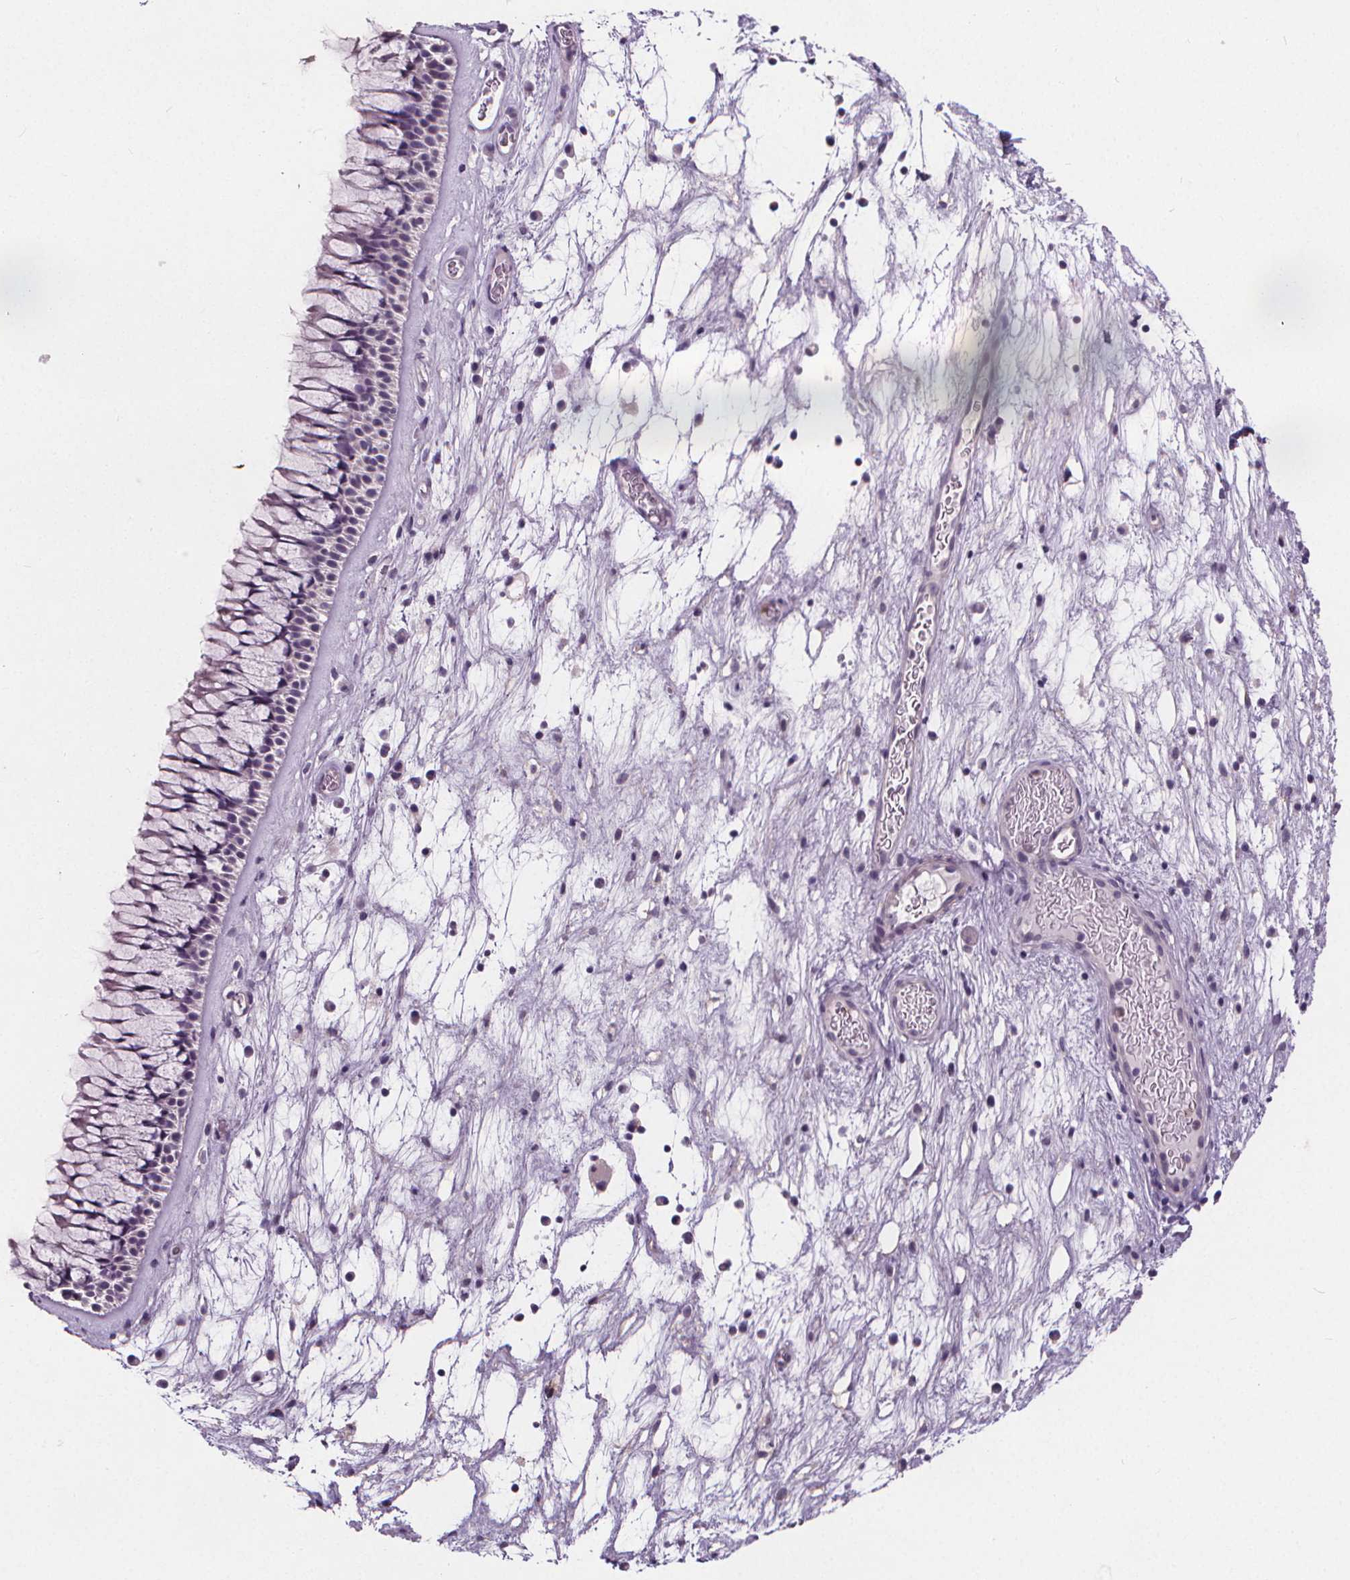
{"staining": {"intensity": "negative", "quantity": "none", "location": "none"}, "tissue": "nasopharynx", "cell_type": "Respiratory epithelial cells", "image_type": "normal", "snomed": [{"axis": "morphology", "description": "Normal tissue, NOS"}, {"axis": "topography", "description": "Nasopharynx"}], "caption": "The photomicrograph demonstrates no significant staining in respiratory epithelial cells of nasopharynx. Nuclei are stained in blue.", "gene": "ATP6V1D", "patient": {"sex": "male", "age": 74}}